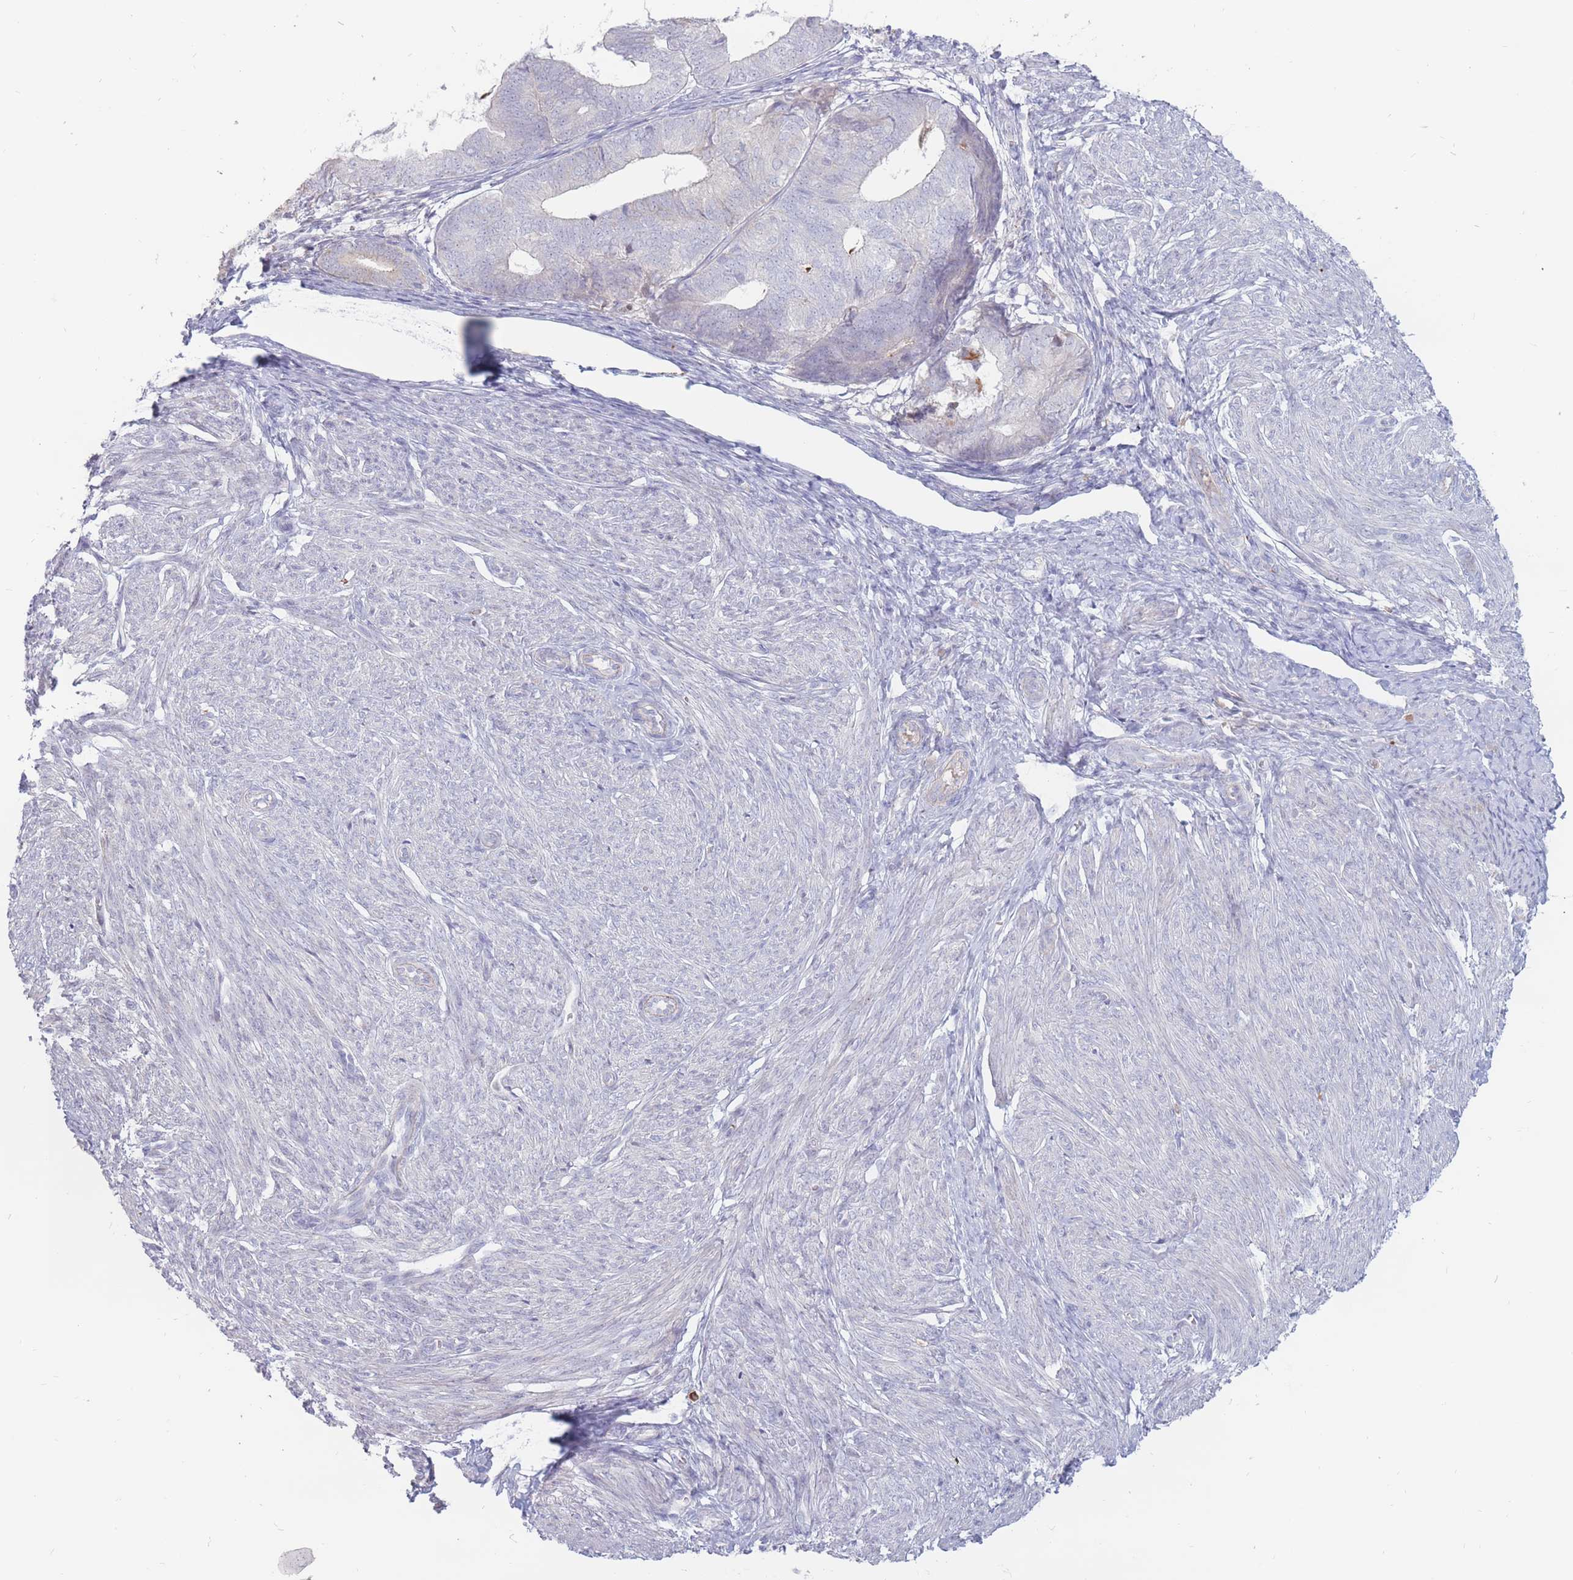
{"staining": {"intensity": "negative", "quantity": "none", "location": "none"}, "tissue": "endometrial cancer", "cell_type": "Tumor cells", "image_type": "cancer", "snomed": [{"axis": "morphology", "description": "Adenocarcinoma, NOS"}, {"axis": "topography", "description": "Endometrium"}], "caption": "Human endometrial adenocarcinoma stained for a protein using IHC shows no expression in tumor cells.", "gene": "PTGDR", "patient": {"sex": "female", "age": 87}}